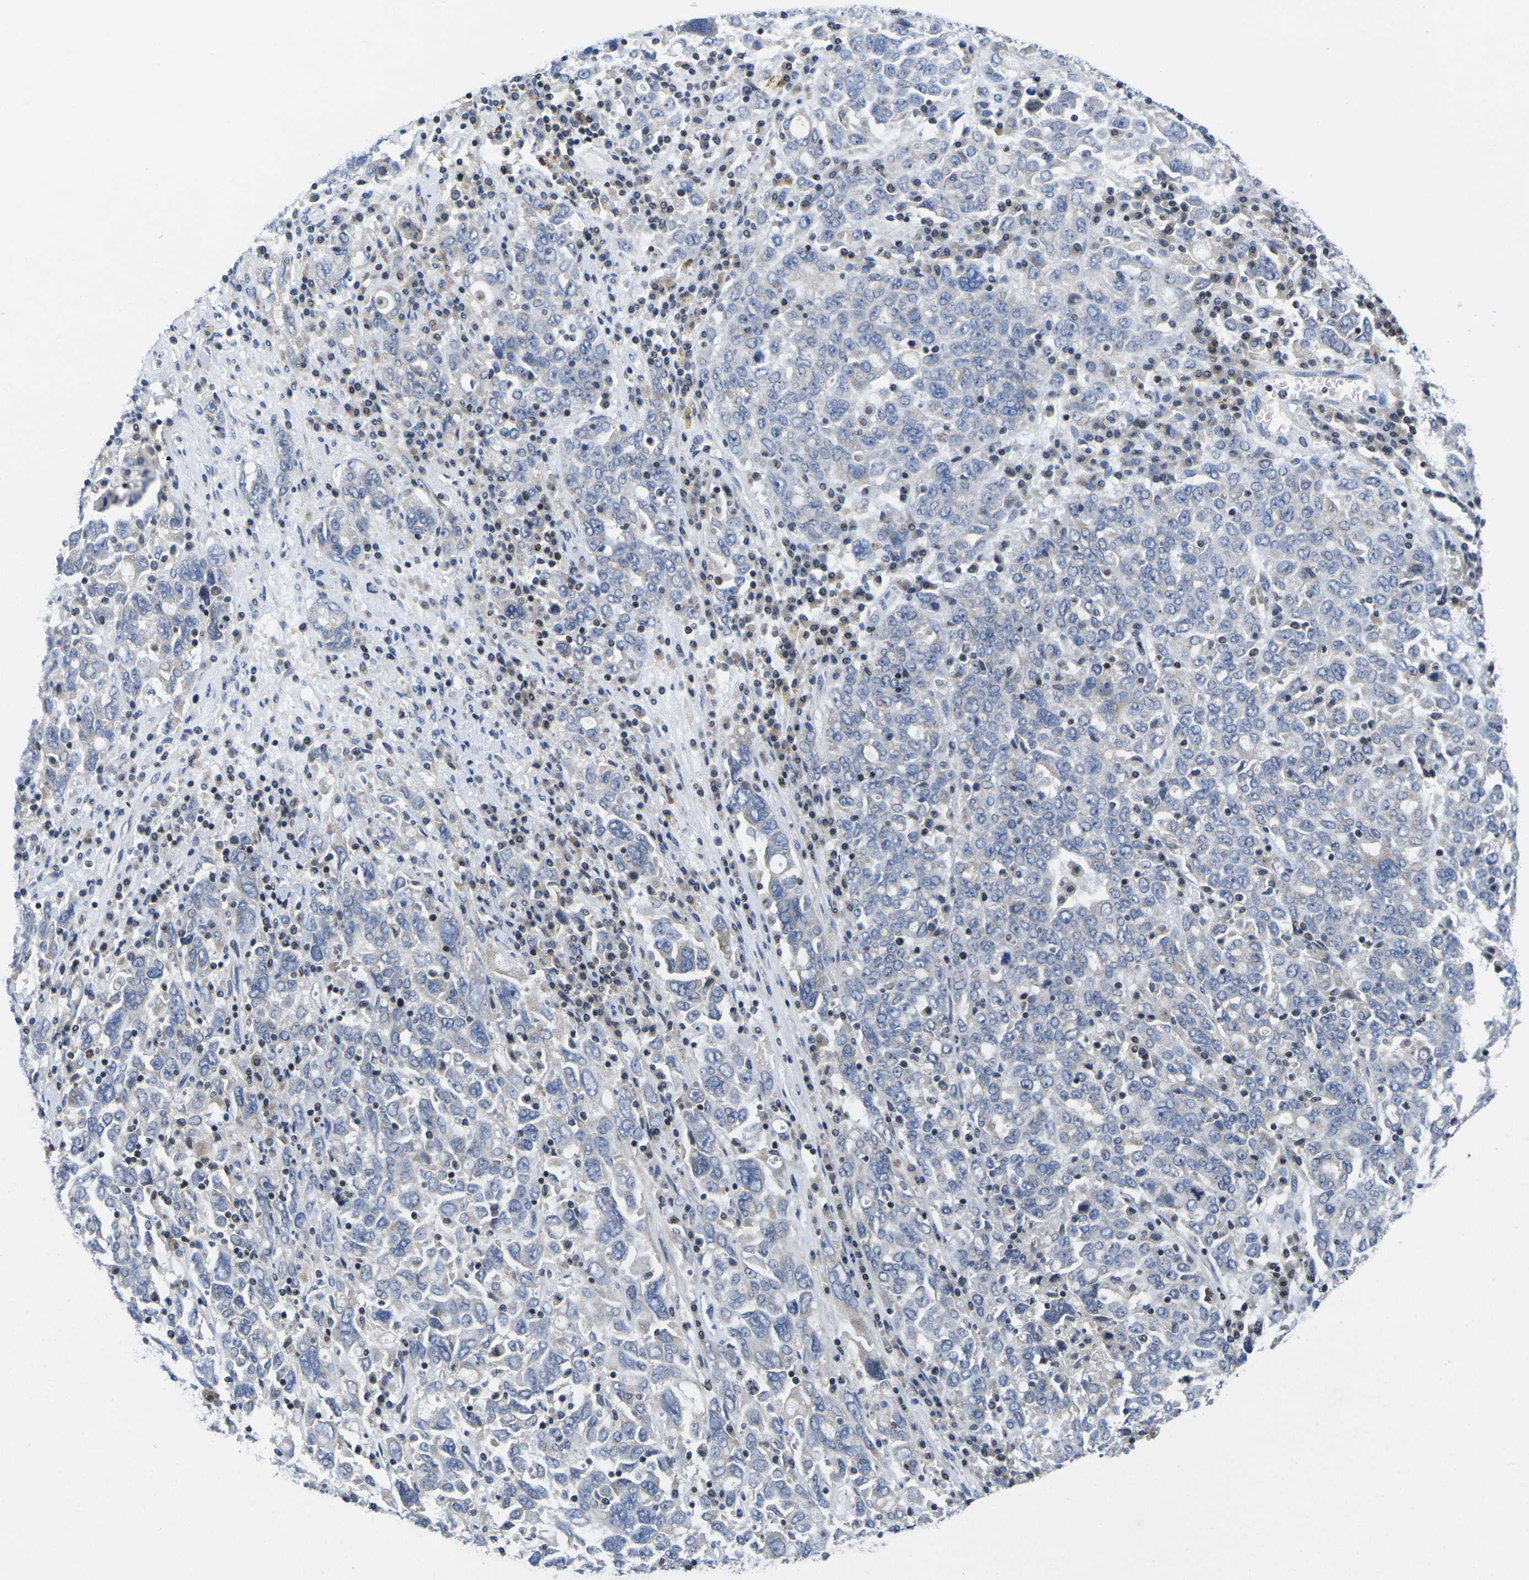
{"staining": {"intensity": "negative", "quantity": "none", "location": "none"}, "tissue": "ovarian cancer", "cell_type": "Tumor cells", "image_type": "cancer", "snomed": [{"axis": "morphology", "description": "Carcinoma, endometroid"}, {"axis": "topography", "description": "Ovary"}], "caption": "The IHC histopathology image has no significant expression in tumor cells of ovarian cancer tissue.", "gene": "IKZF1", "patient": {"sex": "female", "age": 62}}